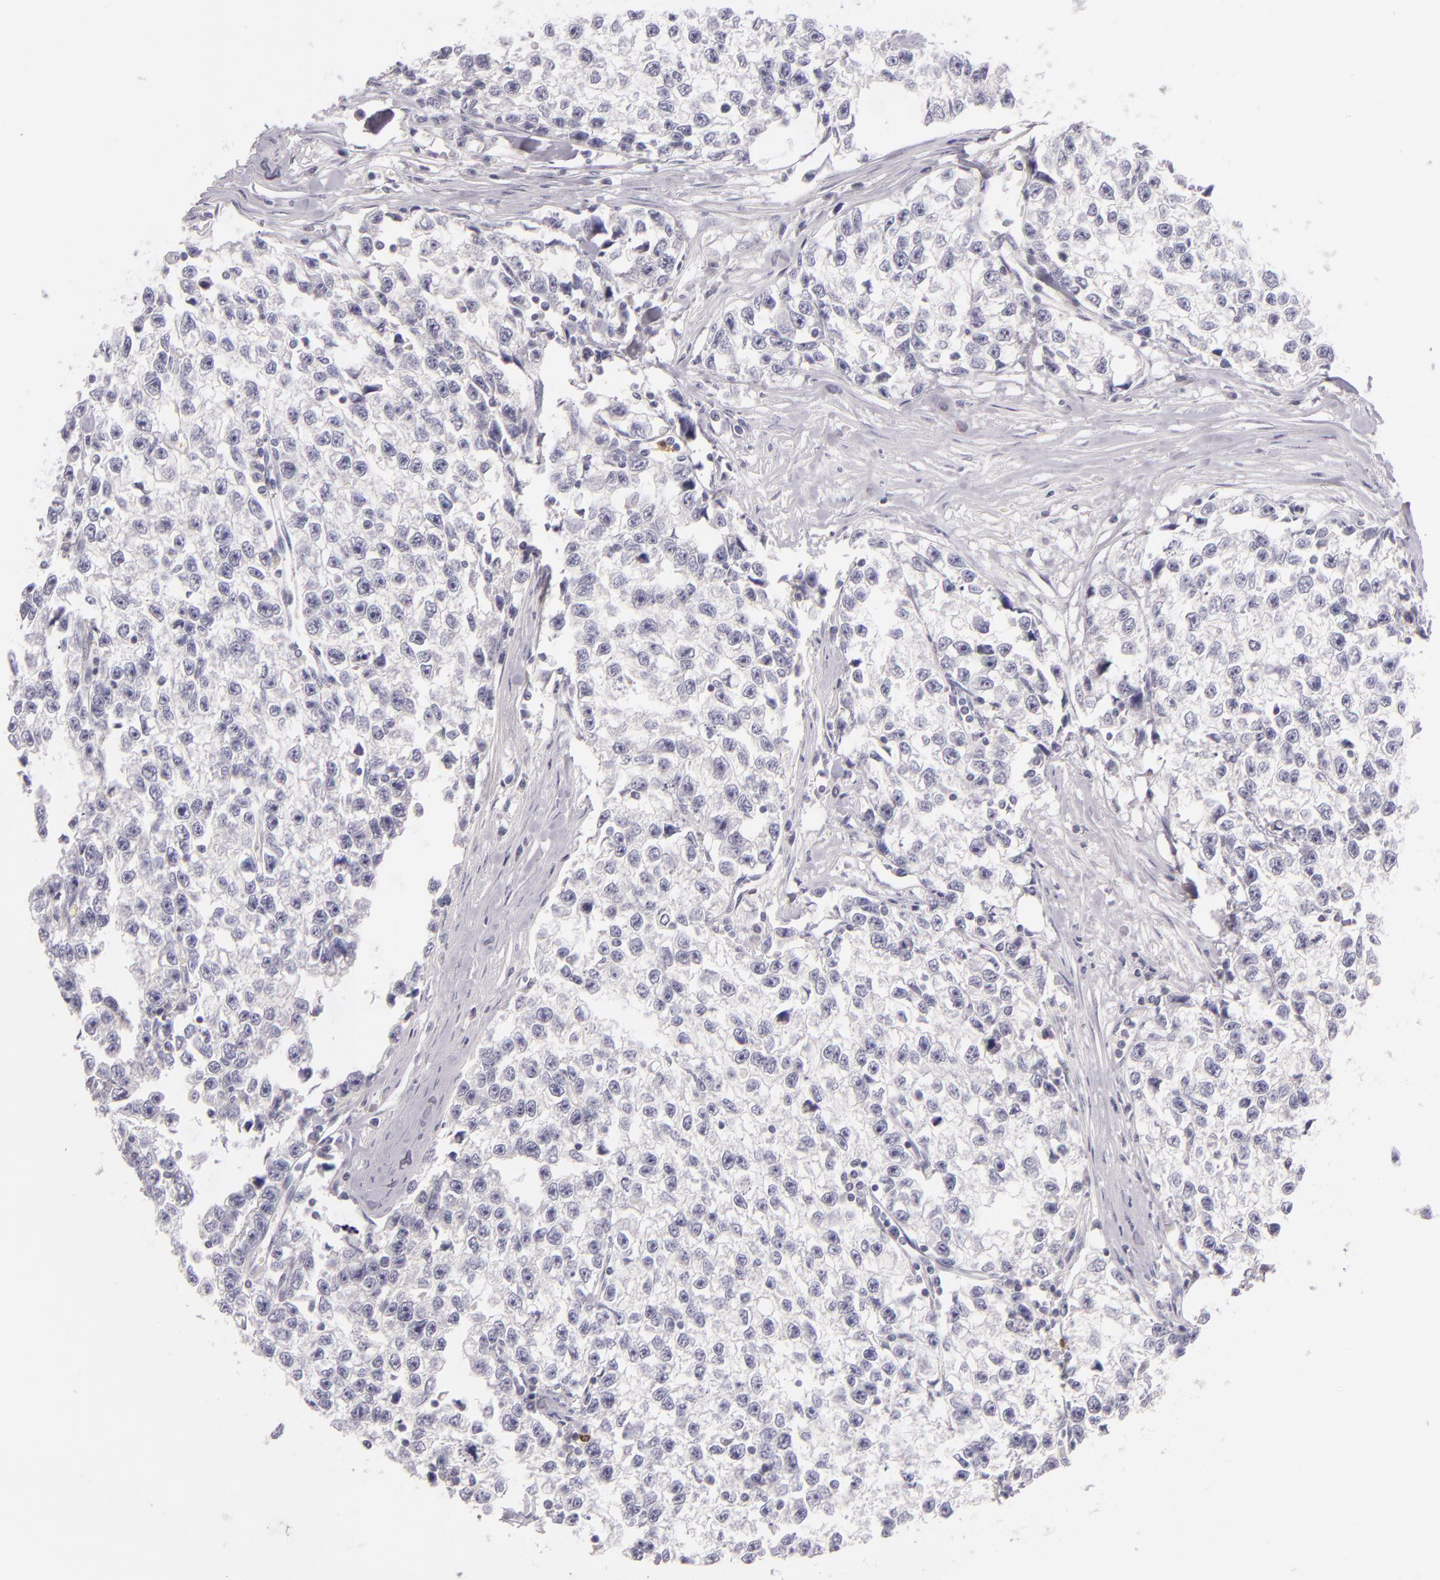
{"staining": {"intensity": "negative", "quantity": "none", "location": "none"}, "tissue": "testis cancer", "cell_type": "Tumor cells", "image_type": "cancer", "snomed": [{"axis": "morphology", "description": "Seminoma, NOS"}, {"axis": "morphology", "description": "Carcinoma, Embryonal, NOS"}, {"axis": "topography", "description": "Testis"}], "caption": "Tumor cells show no significant protein positivity in seminoma (testis).", "gene": "FAM181A", "patient": {"sex": "male", "age": 30}}